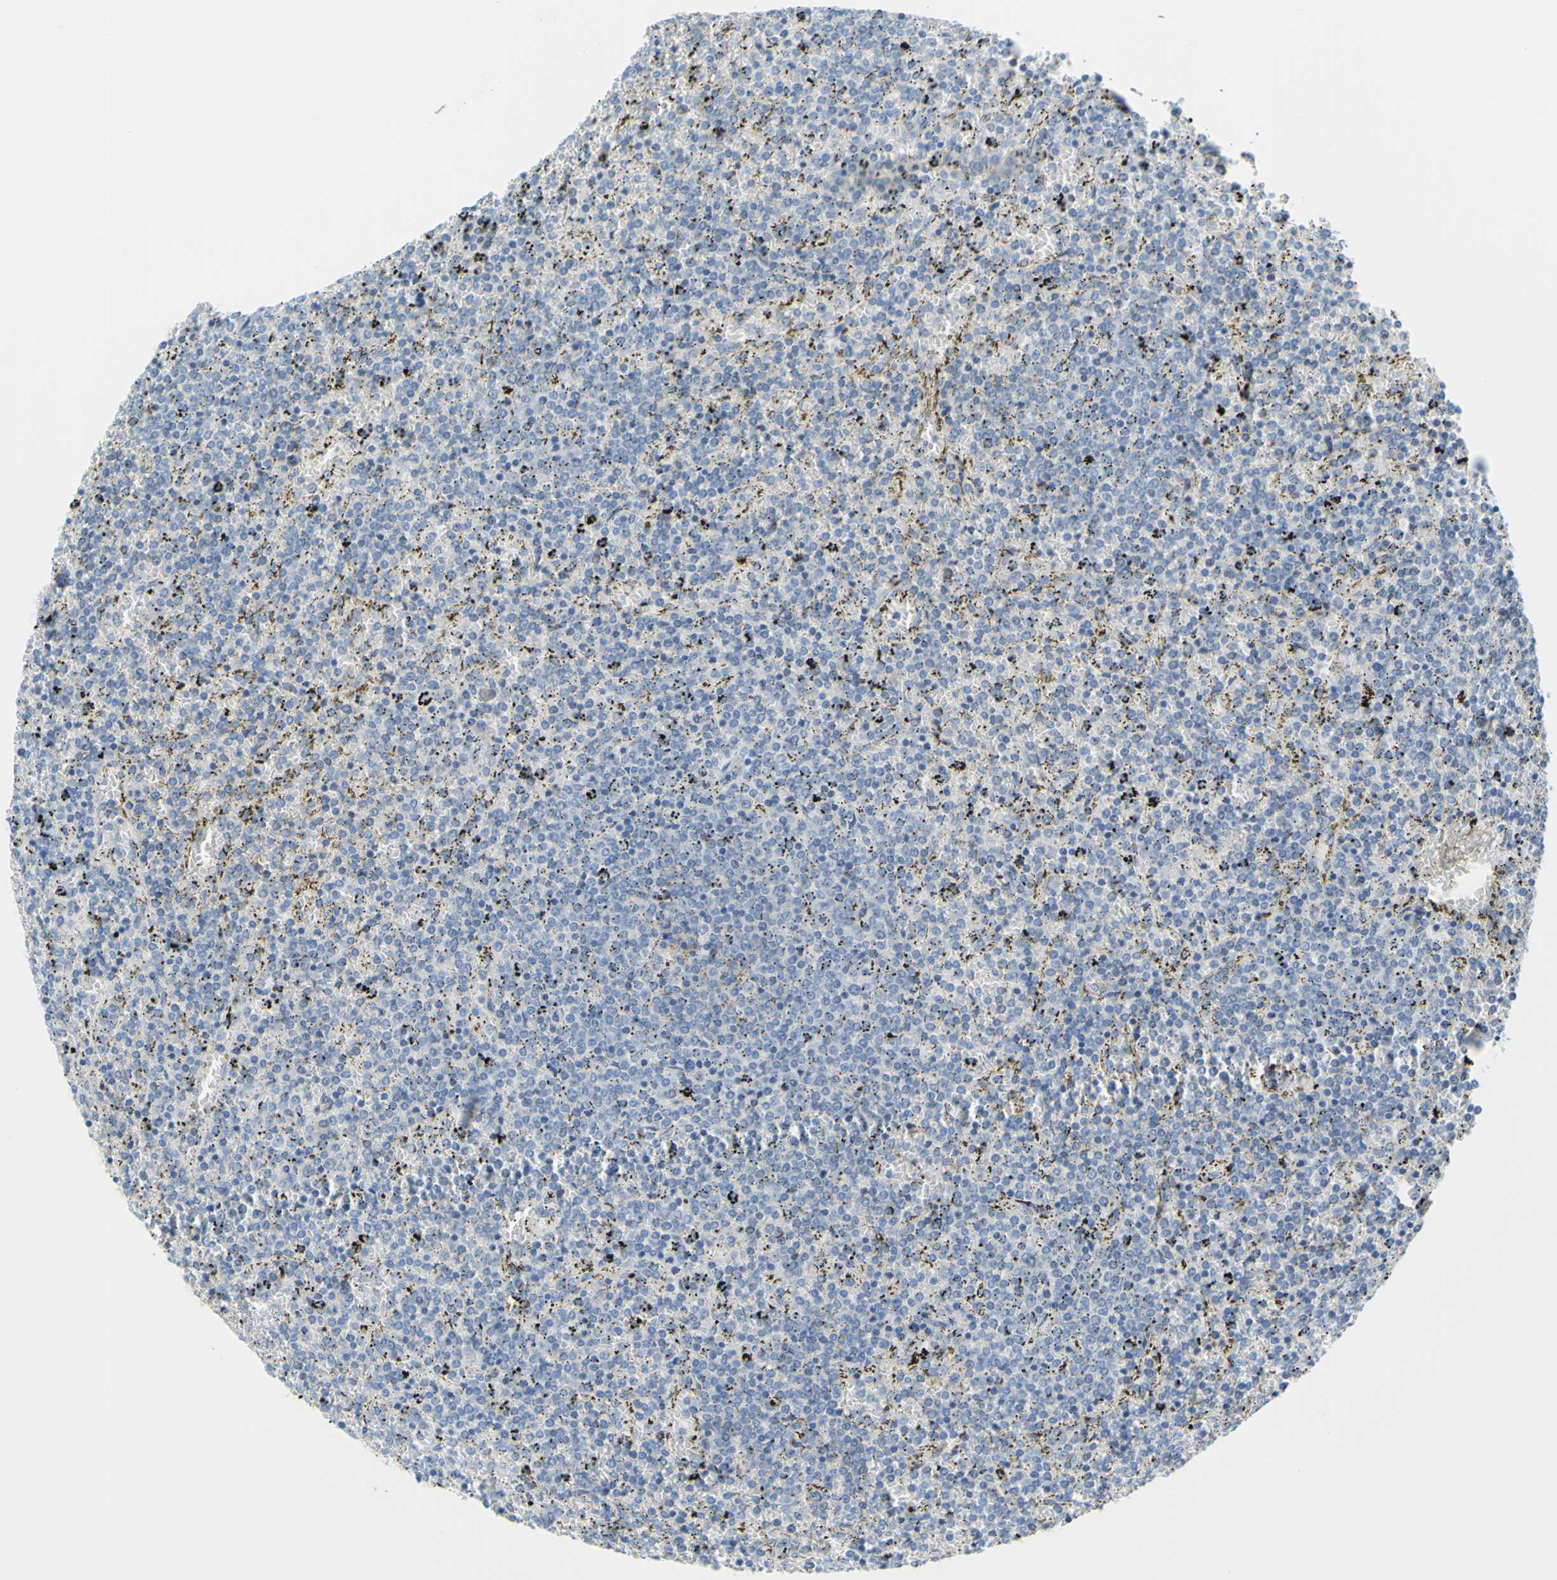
{"staining": {"intensity": "negative", "quantity": "none", "location": "none"}, "tissue": "lymphoma", "cell_type": "Tumor cells", "image_type": "cancer", "snomed": [{"axis": "morphology", "description": "Malignant lymphoma, non-Hodgkin's type, Low grade"}, {"axis": "topography", "description": "Spleen"}], "caption": "Lymphoma was stained to show a protein in brown. There is no significant expression in tumor cells. Nuclei are stained in blue.", "gene": "SLC1A2", "patient": {"sex": "female", "age": 77}}